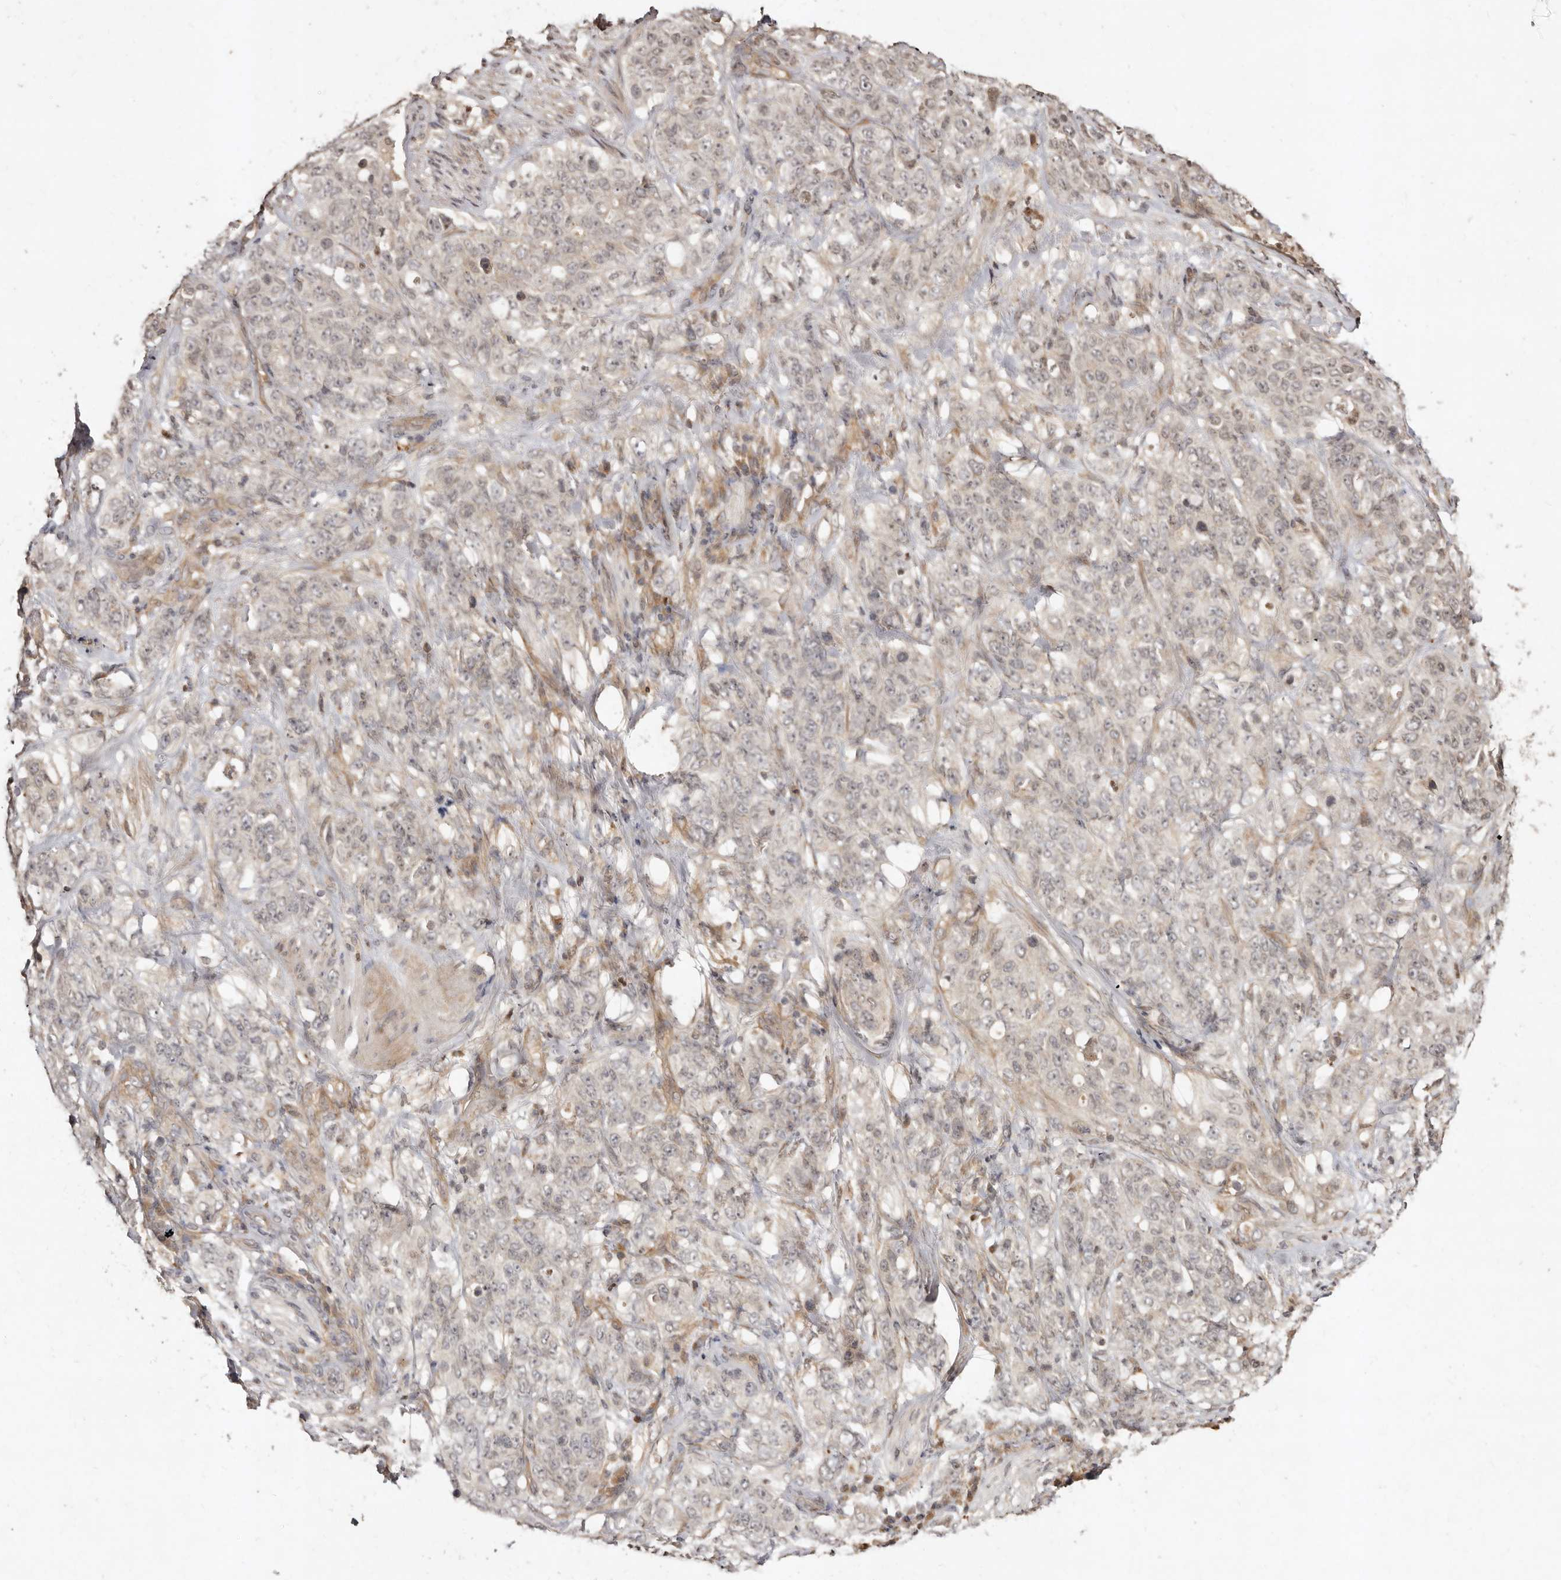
{"staining": {"intensity": "weak", "quantity": "<25%", "location": "nuclear"}, "tissue": "stomach cancer", "cell_type": "Tumor cells", "image_type": "cancer", "snomed": [{"axis": "morphology", "description": "Adenocarcinoma, NOS"}, {"axis": "topography", "description": "Stomach"}], "caption": "The image displays no staining of tumor cells in stomach cancer (adenocarcinoma). The staining is performed using DAB brown chromogen with nuclei counter-stained in using hematoxylin.", "gene": "LCORL", "patient": {"sex": "male", "age": 48}}